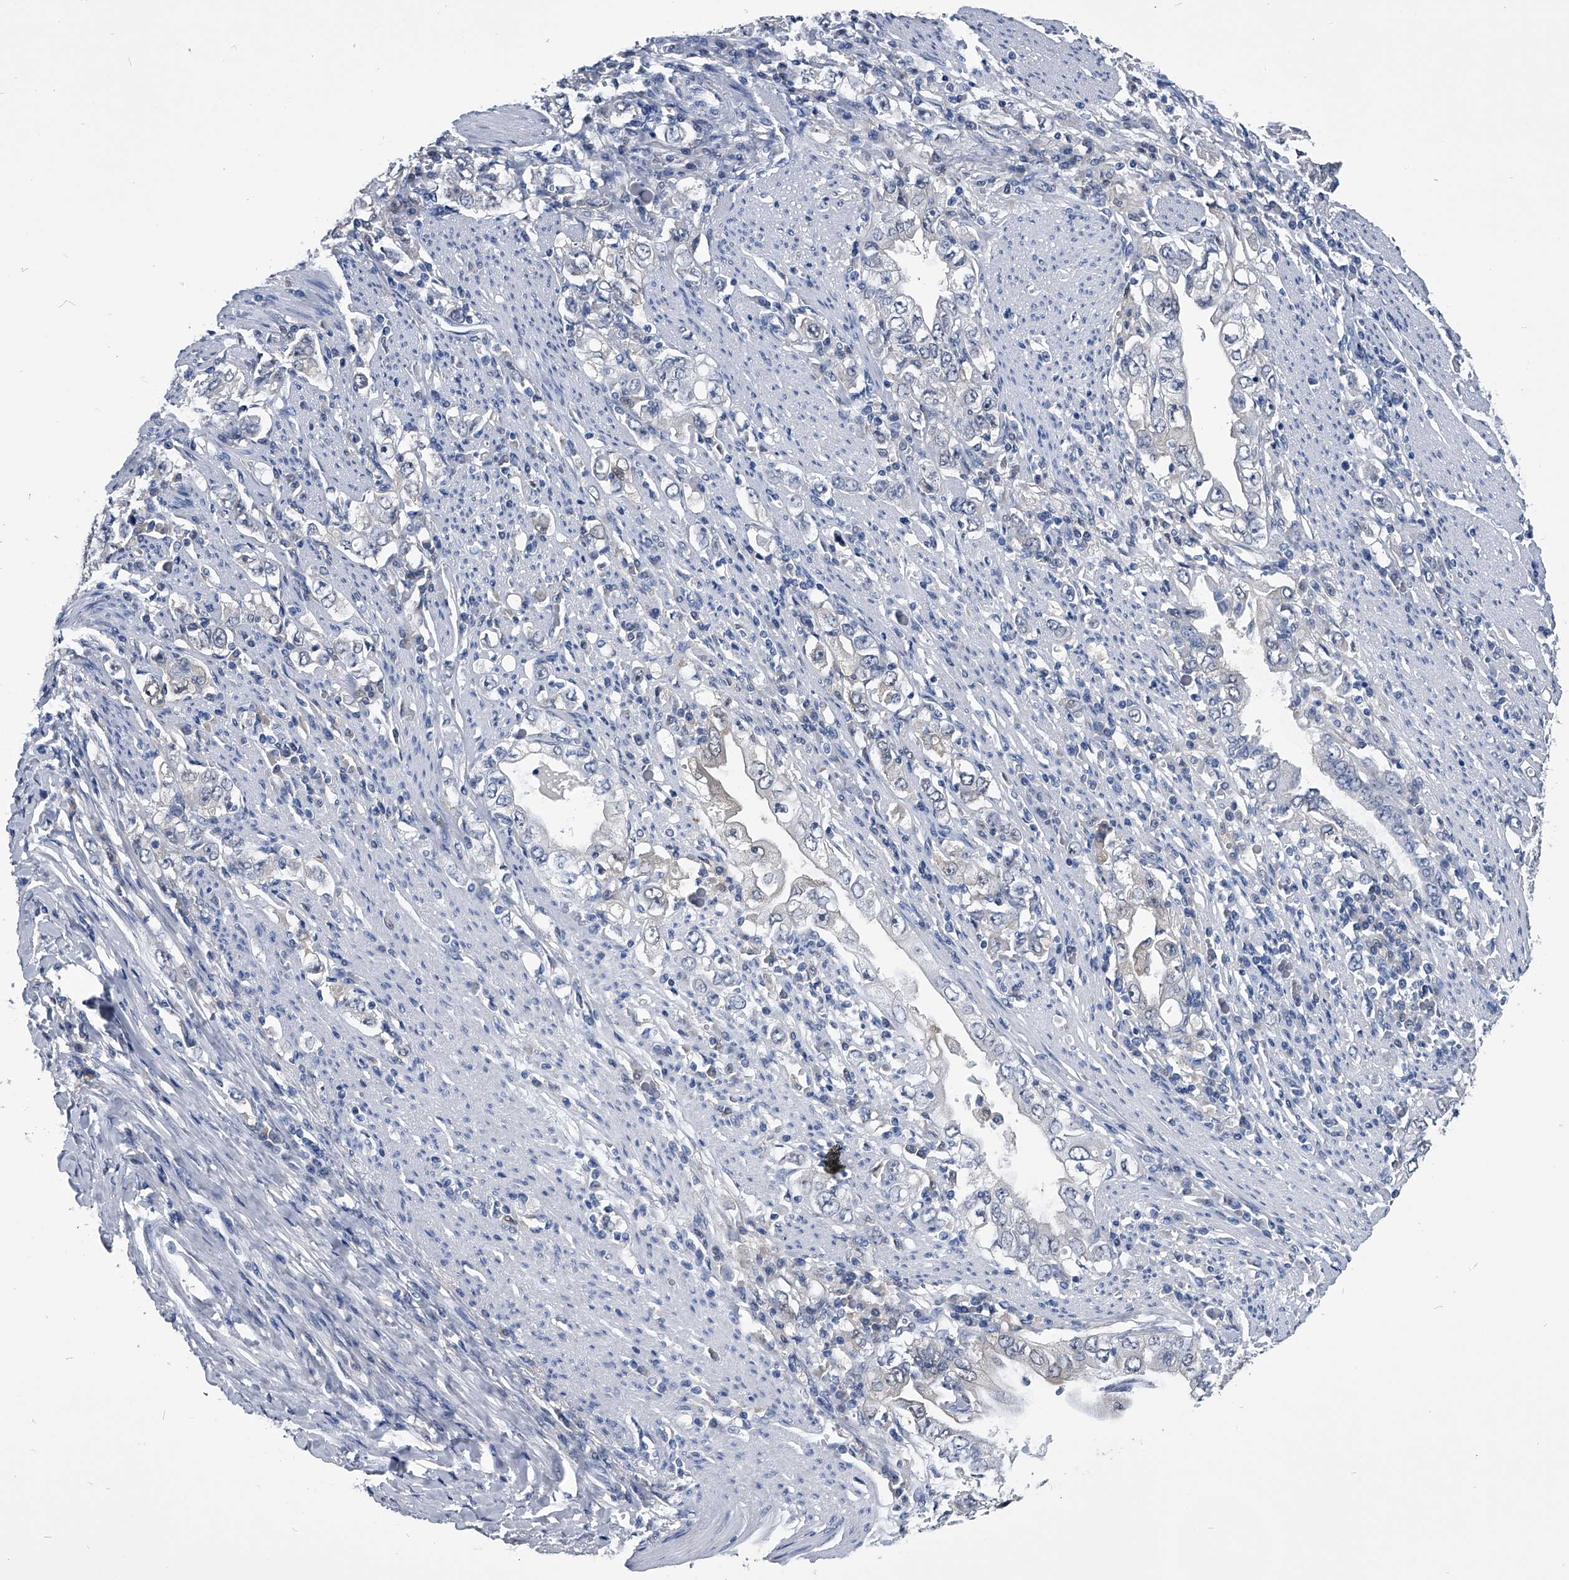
{"staining": {"intensity": "negative", "quantity": "none", "location": "none"}, "tissue": "stomach cancer", "cell_type": "Tumor cells", "image_type": "cancer", "snomed": [{"axis": "morphology", "description": "Adenocarcinoma, NOS"}, {"axis": "topography", "description": "Stomach, lower"}], "caption": "Protein analysis of adenocarcinoma (stomach) exhibits no significant positivity in tumor cells.", "gene": "PDXK", "patient": {"sex": "female", "age": 72}}